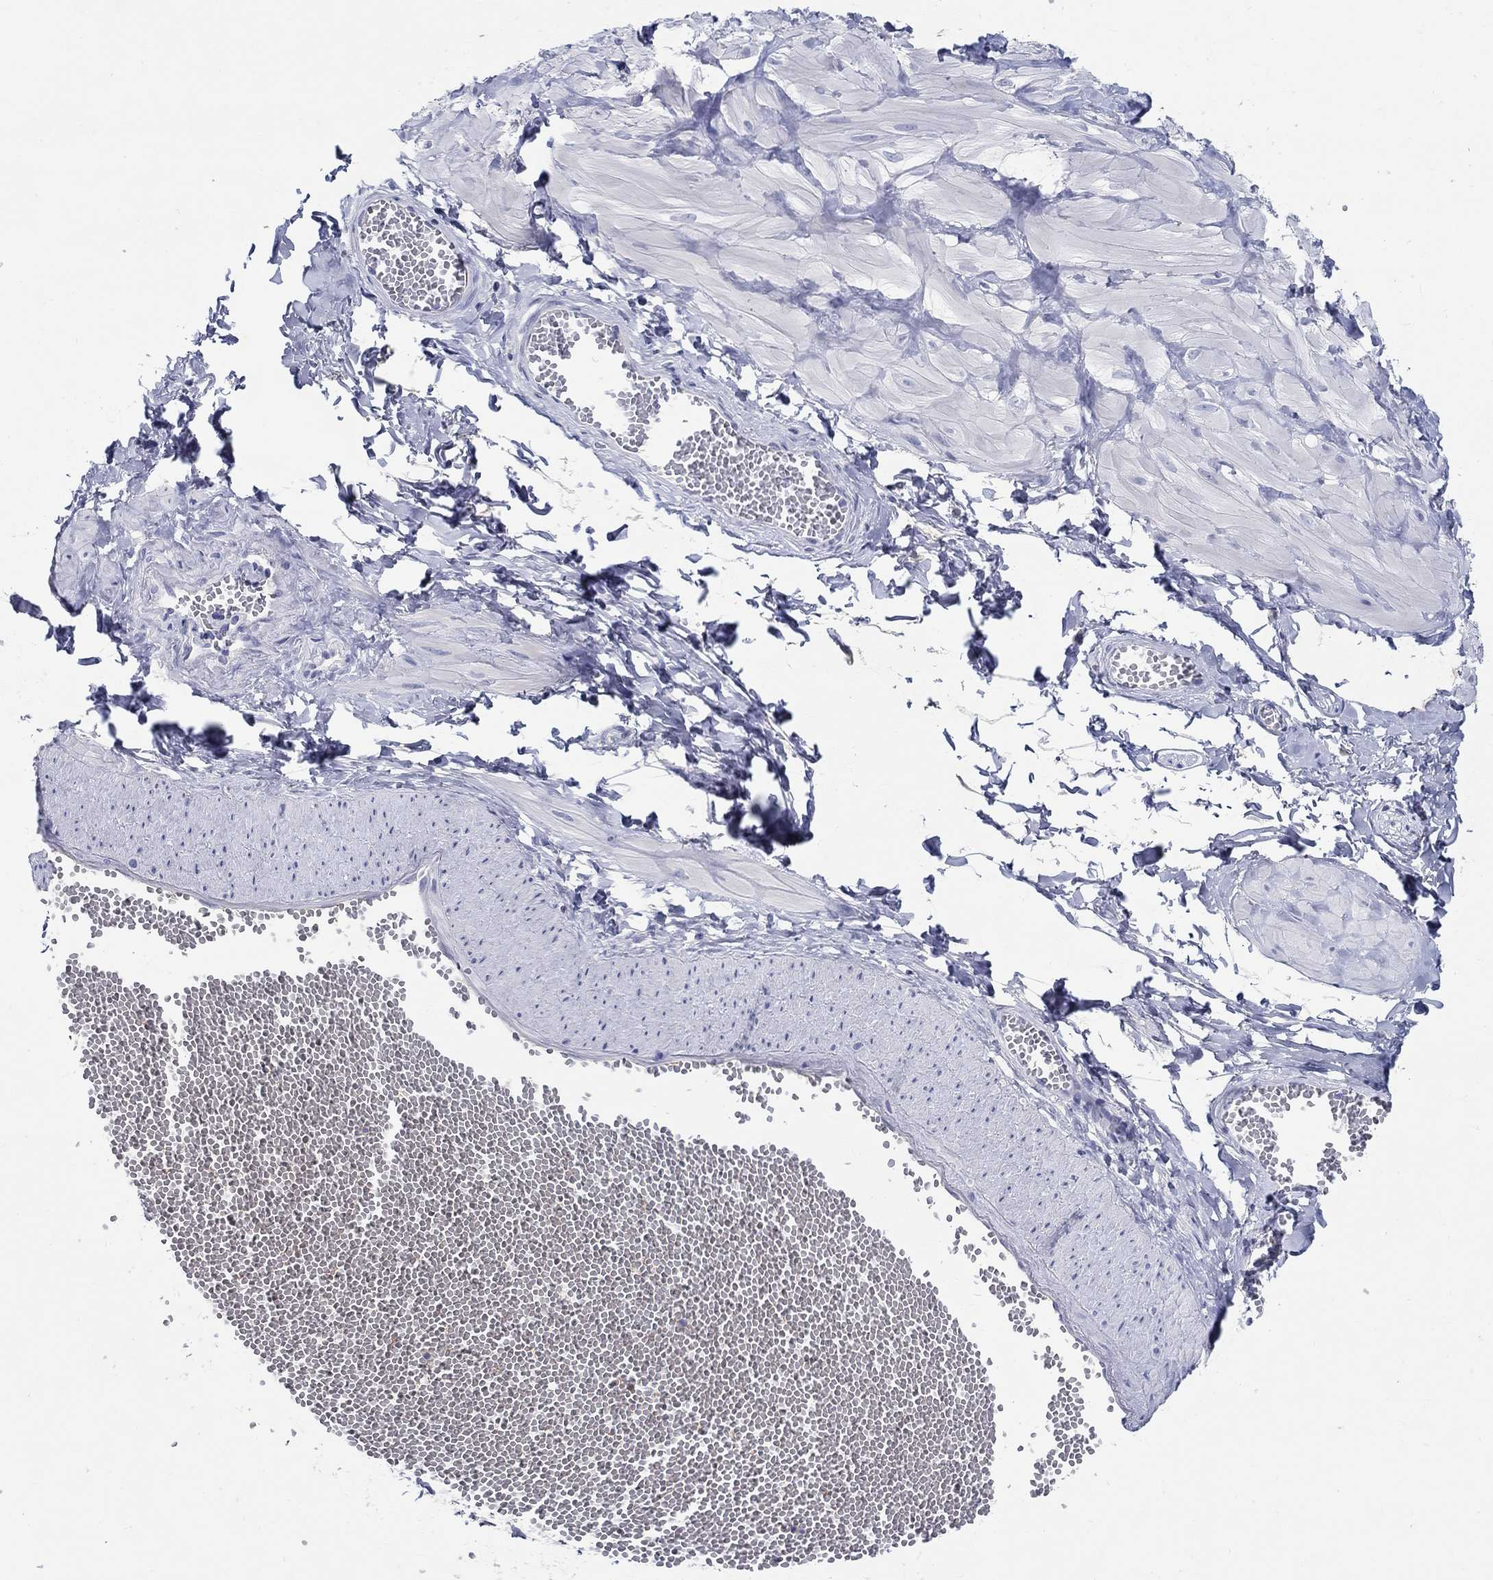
{"staining": {"intensity": "negative", "quantity": "none", "location": "none"}, "tissue": "adipose tissue", "cell_type": "Adipocytes", "image_type": "normal", "snomed": [{"axis": "morphology", "description": "Normal tissue, NOS"}, {"axis": "topography", "description": "Smooth muscle"}, {"axis": "topography", "description": "Peripheral nerve tissue"}], "caption": "Adipocytes are negative for protein expression in normal human adipose tissue. Nuclei are stained in blue.", "gene": "CRYGA", "patient": {"sex": "male", "age": 22}}